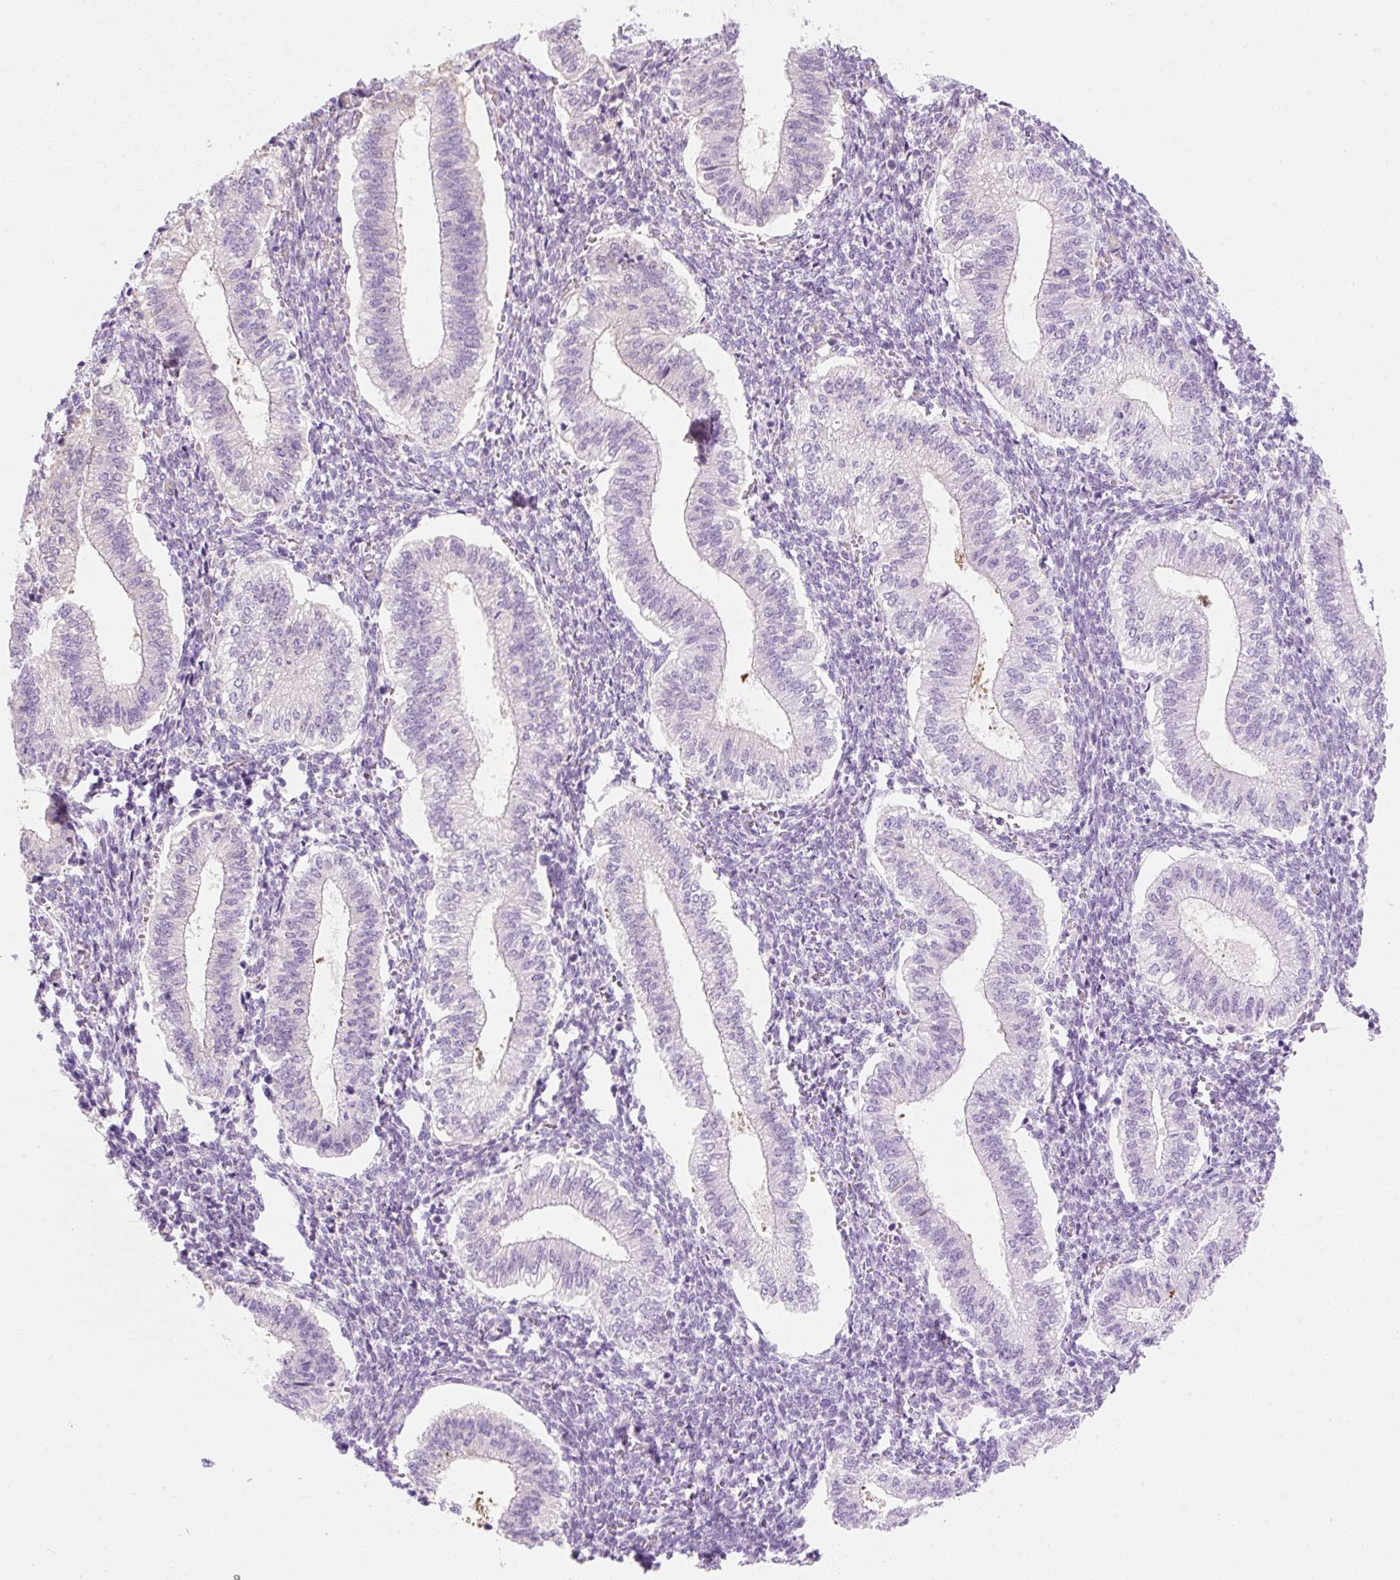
{"staining": {"intensity": "negative", "quantity": "none", "location": "none"}, "tissue": "endometrium", "cell_type": "Cells in endometrial stroma", "image_type": "normal", "snomed": [{"axis": "morphology", "description": "Normal tissue, NOS"}, {"axis": "topography", "description": "Endometrium"}], "caption": "Cells in endometrial stroma show no significant positivity in normal endometrium. The staining is performed using DAB brown chromogen with nuclei counter-stained in using hematoxylin.", "gene": "ZNF121", "patient": {"sex": "female", "age": 25}}